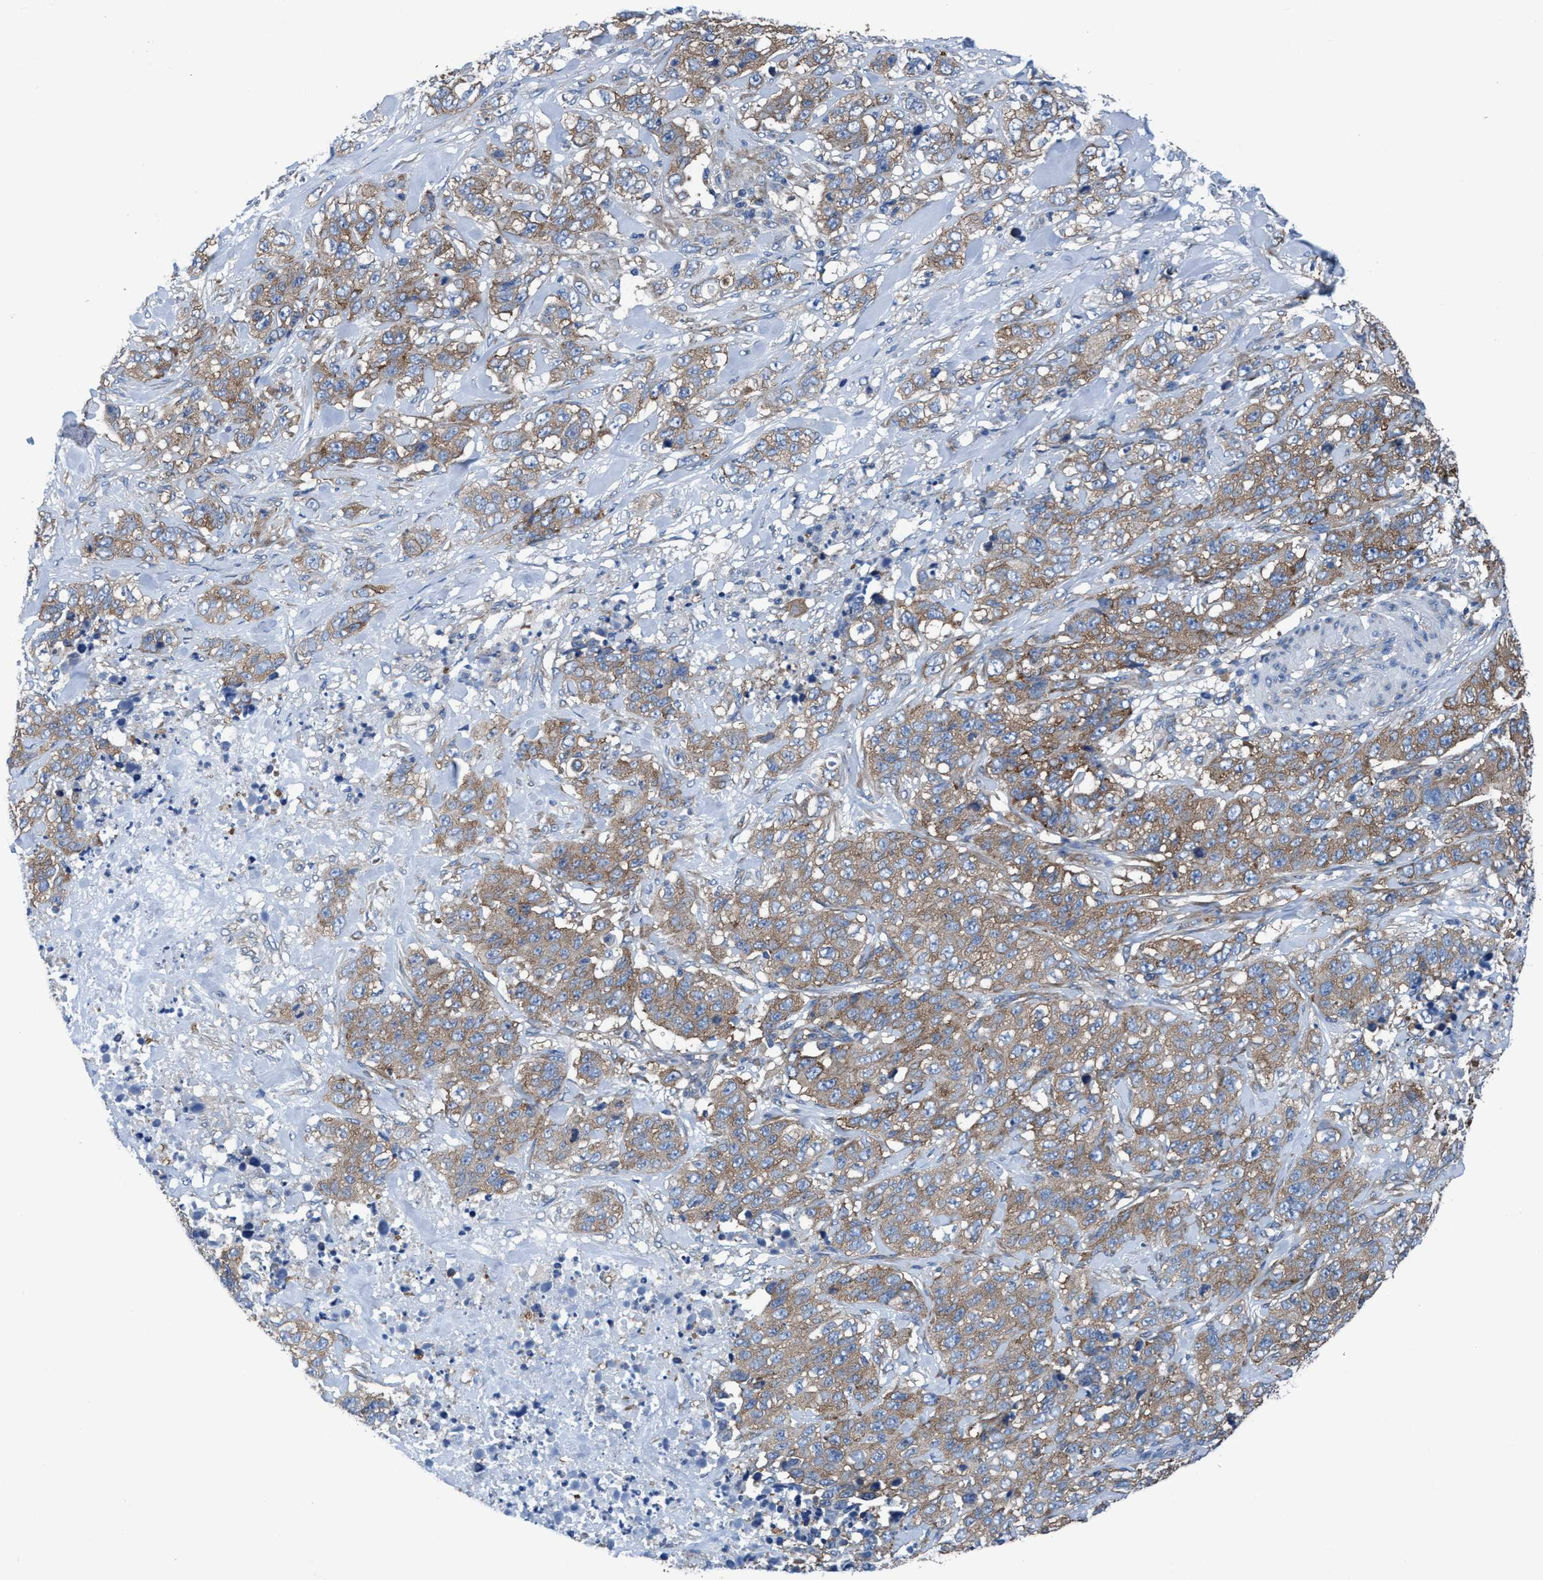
{"staining": {"intensity": "weak", "quantity": ">75%", "location": "cytoplasmic/membranous"}, "tissue": "stomach cancer", "cell_type": "Tumor cells", "image_type": "cancer", "snomed": [{"axis": "morphology", "description": "Adenocarcinoma, NOS"}, {"axis": "topography", "description": "Stomach"}], "caption": "There is low levels of weak cytoplasmic/membranous expression in tumor cells of stomach cancer (adenocarcinoma), as demonstrated by immunohistochemical staining (brown color).", "gene": "NMT1", "patient": {"sex": "male", "age": 48}}